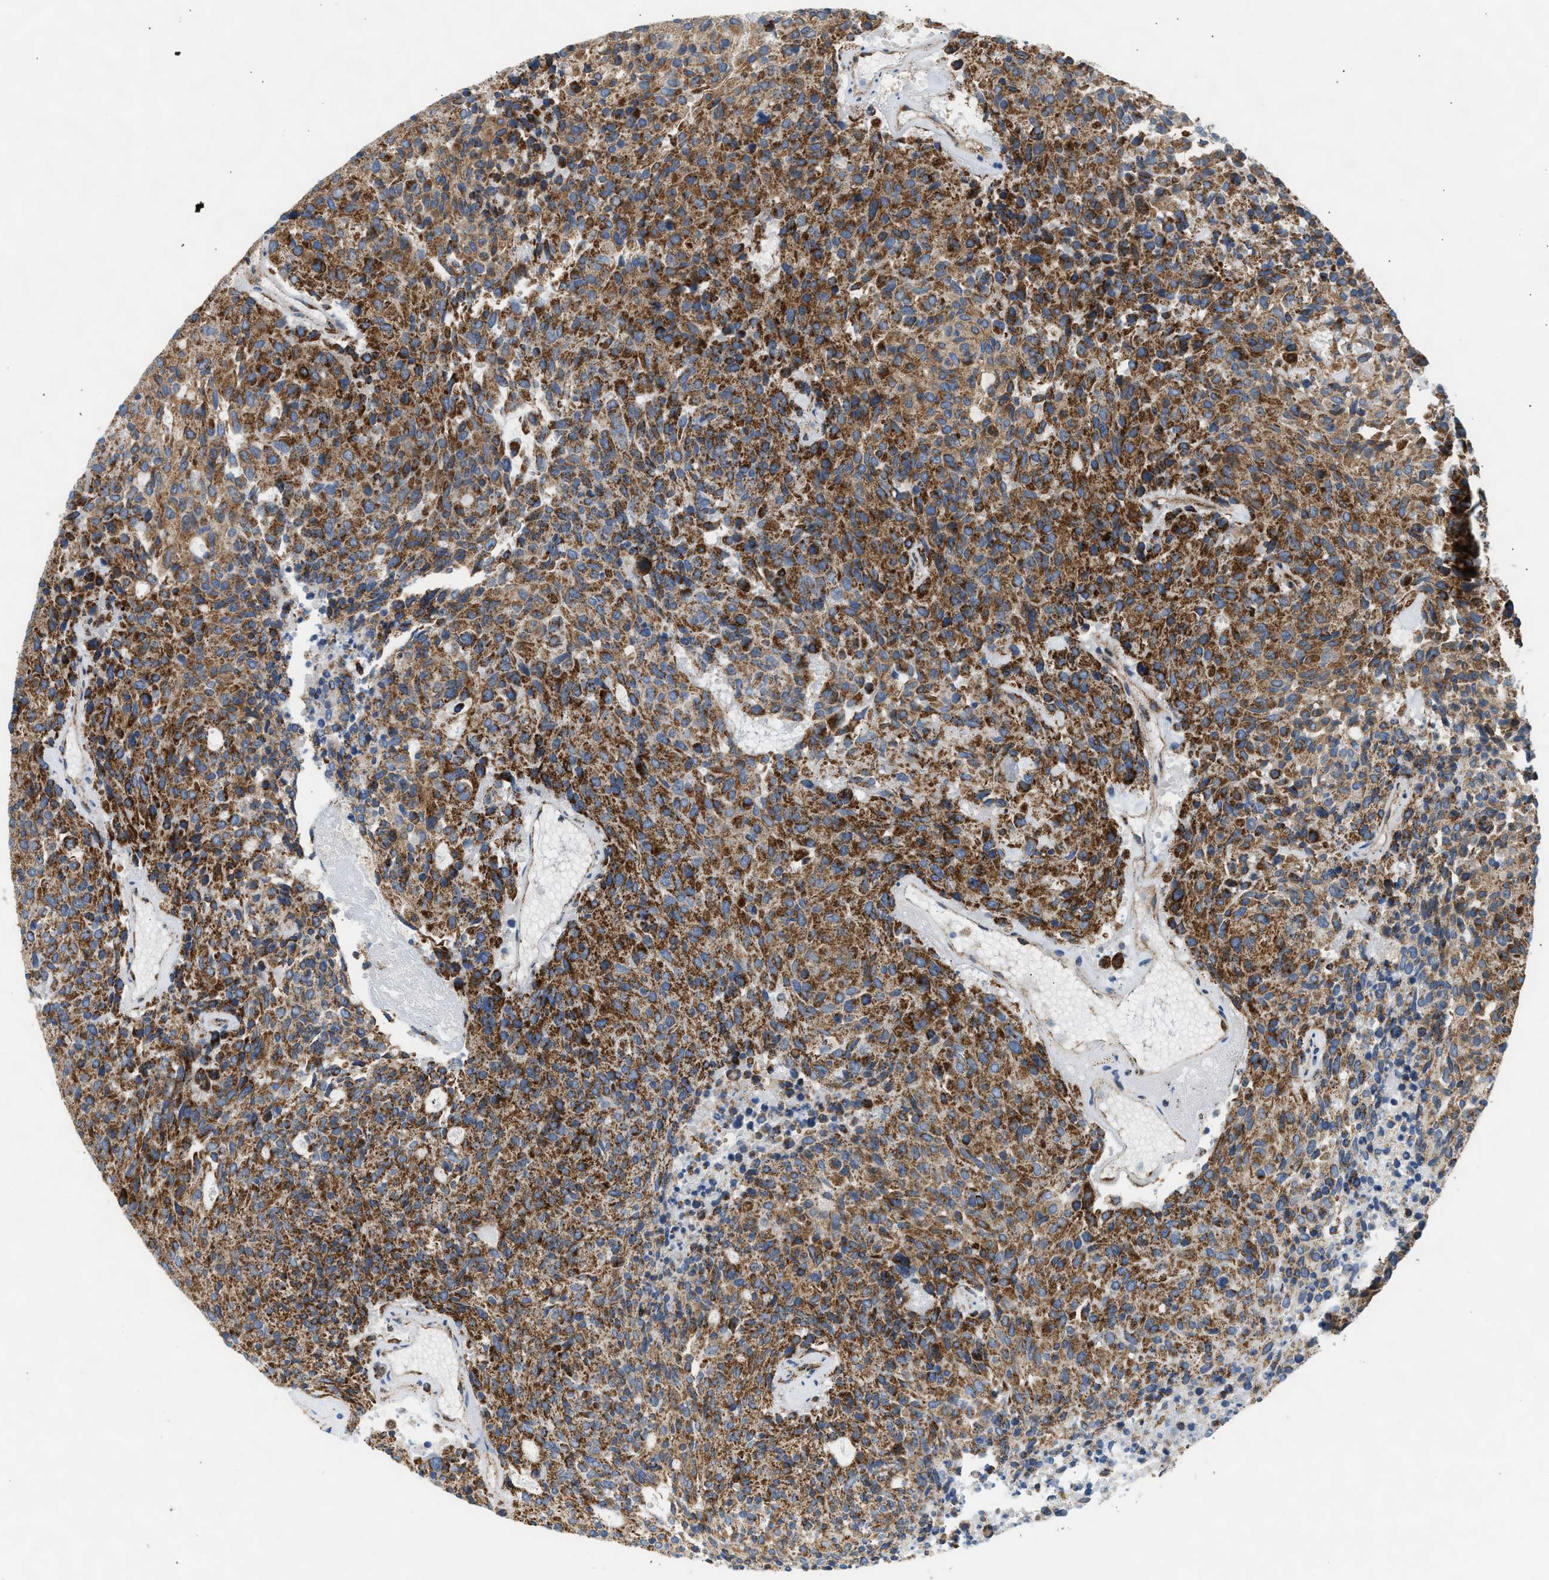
{"staining": {"intensity": "strong", "quantity": ">75%", "location": "cytoplasmic/membranous"}, "tissue": "carcinoid", "cell_type": "Tumor cells", "image_type": "cancer", "snomed": [{"axis": "morphology", "description": "Carcinoid, malignant, NOS"}, {"axis": "topography", "description": "Pancreas"}], "caption": "Brown immunohistochemical staining in malignant carcinoid demonstrates strong cytoplasmic/membranous expression in approximately >75% of tumor cells. (IHC, brightfield microscopy, high magnification).", "gene": "OGDH", "patient": {"sex": "female", "age": 54}}